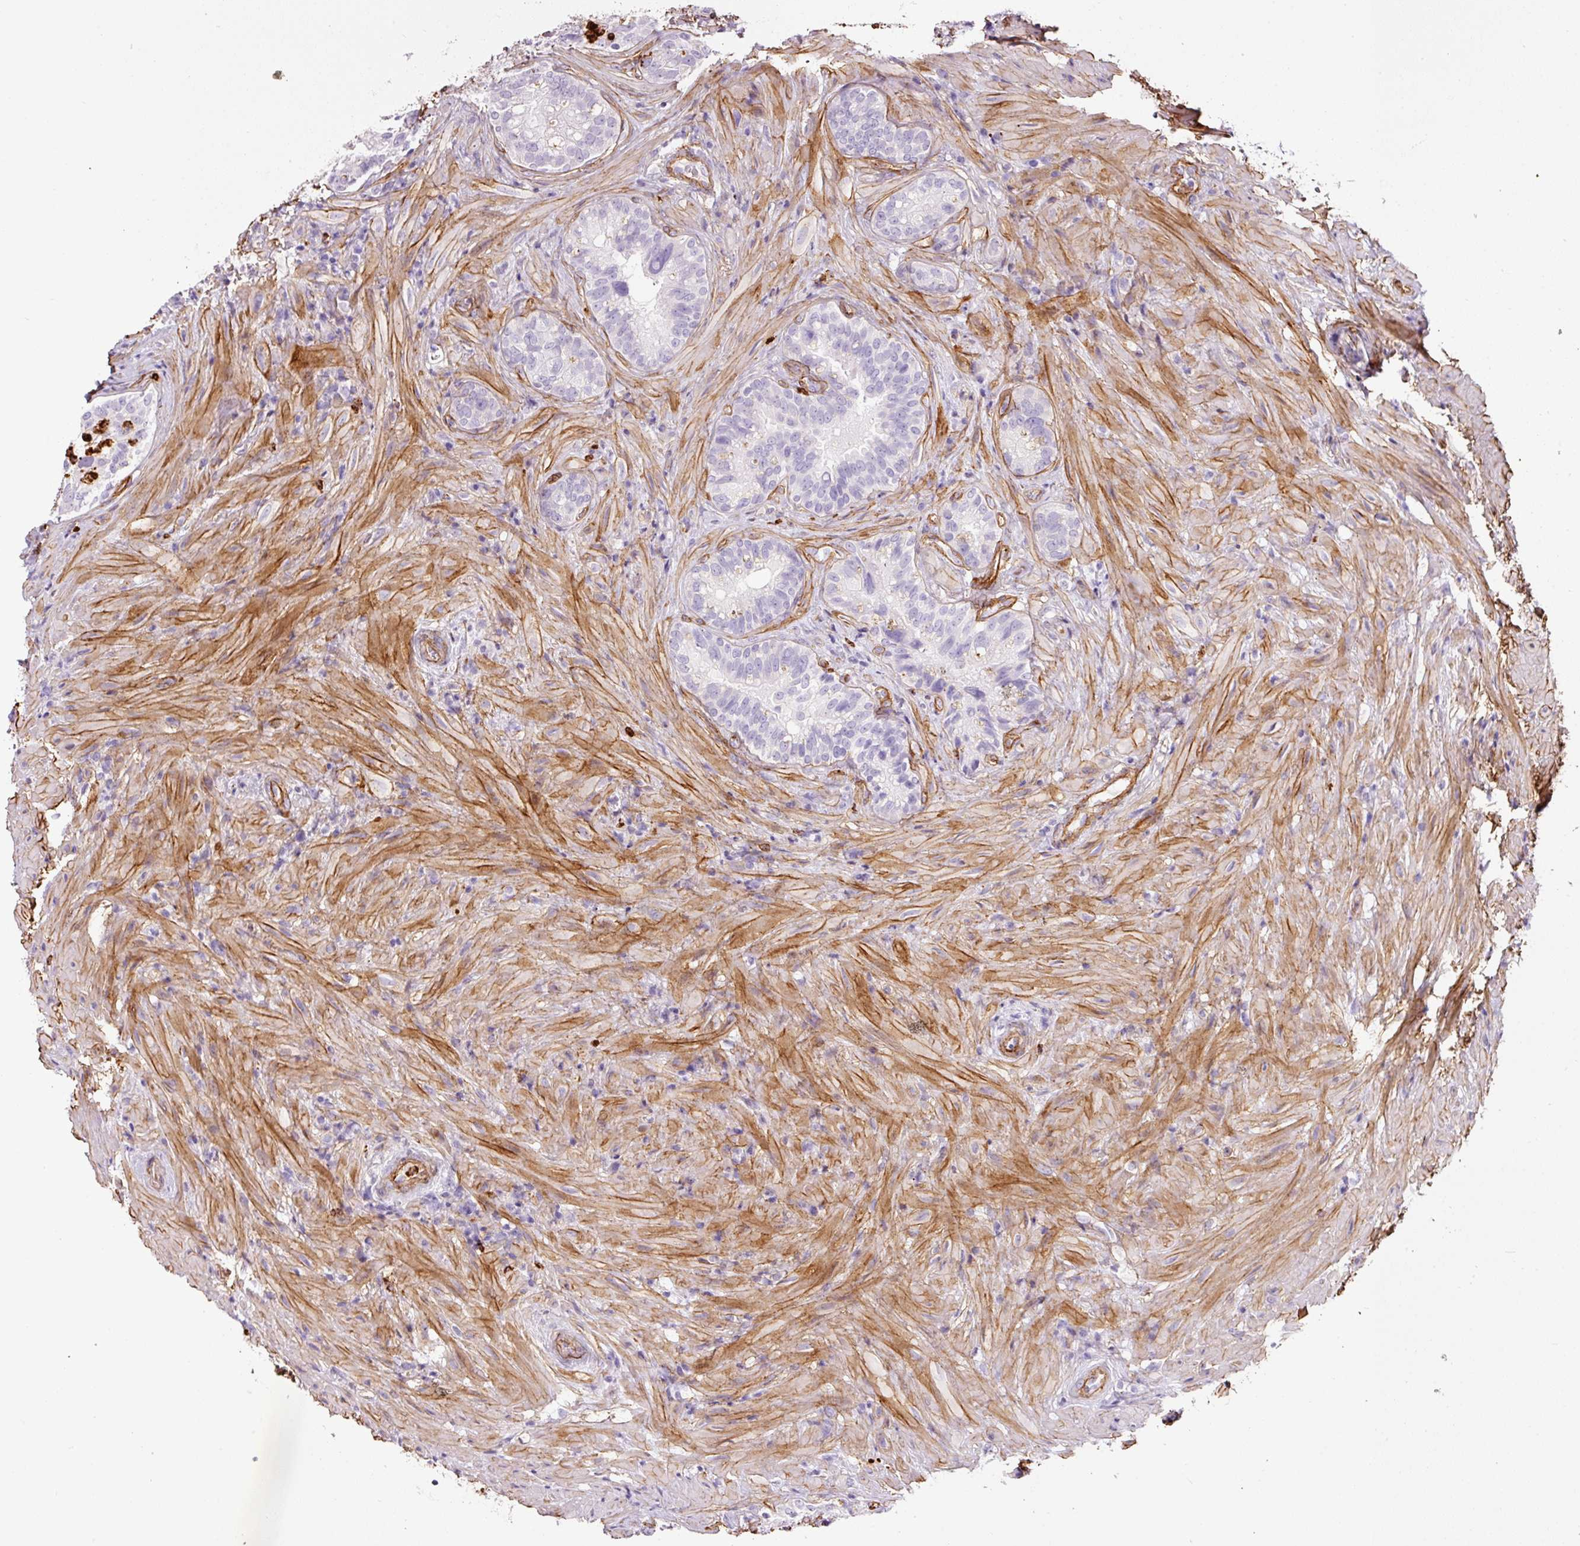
{"staining": {"intensity": "negative", "quantity": "none", "location": "none"}, "tissue": "seminal vesicle", "cell_type": "Glandular cells", "image_type": "normal", "snomed": [{"axis": "morphology", "description": "Normal tissue, NOS"}, {"axis": "topography", "description": "Seminal veicle"}], "caption": "DAB immunohistochemical staining of normal human seminal vesicle demonstrates no significant staining in glandular cells. (Stains: DAB (3,3'-diaminobenzidine) IHC with hematoxylin counter stain, Microscopy: brightfield microscopy at high magnification).", "gene": "LOXL4", "patient": {"sex": "male", "age": 68}}